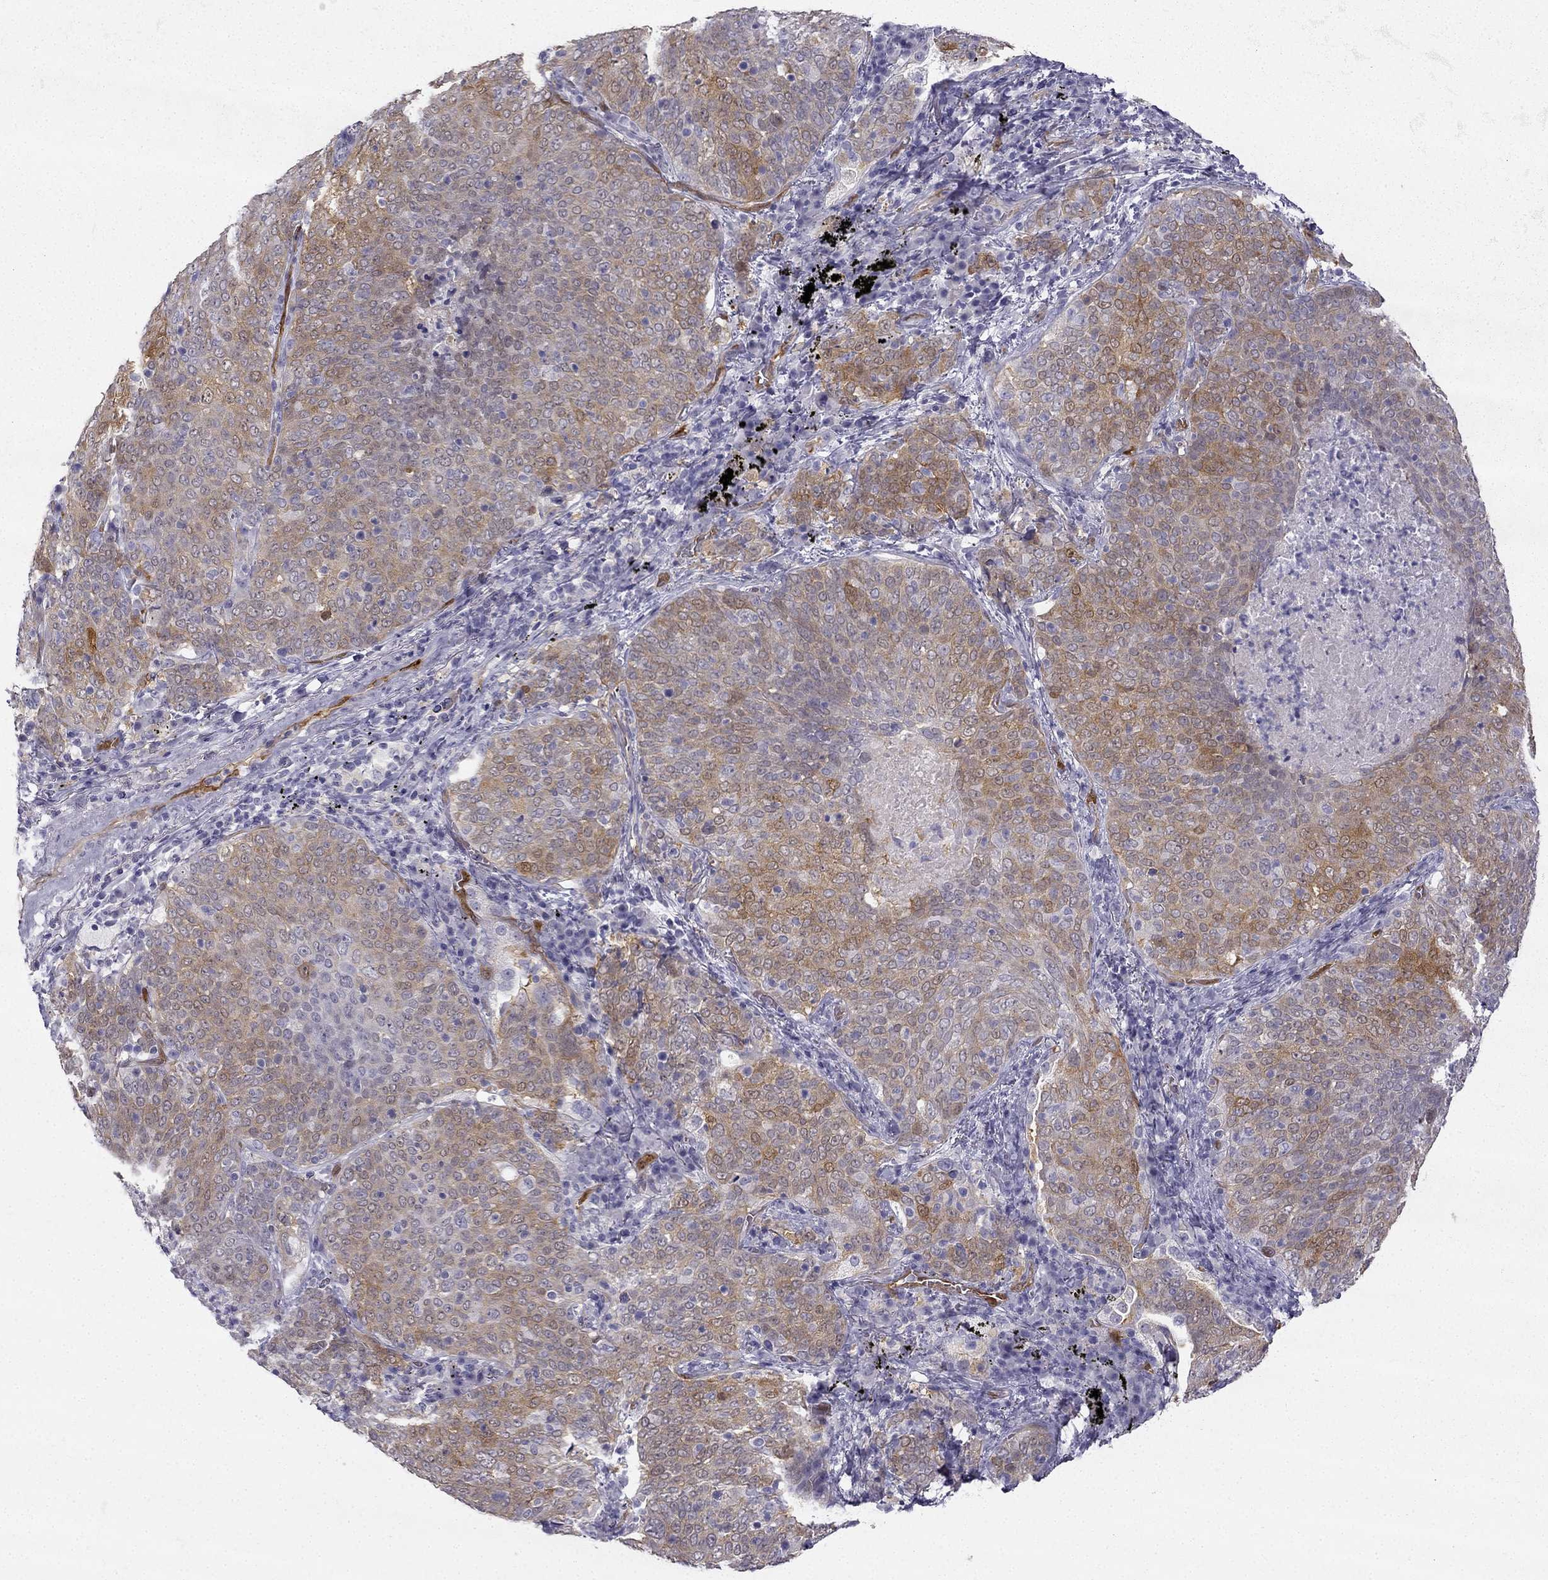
{"staining": {"intensity": "moderate", "quantity": "<25%", "location": "cytoplasmic/membranous"}, "tissue": "lung cancer", "cell_type": "Tumor cells", "image_type": "cancer", "snomed": [{"axis": "morphology", "description": "Squamous cell carcinoma, NOS"}, {"axis": "topography", "description": "Lung"}], "caption": "Protein staining of lung cancer (squamous cell carcinoma) tissue displays moderate cytoplasmic/membranous positivity in approximately <25% of tumor cells. The staining was performed using DAB (3,3'-diaminobenzidine), with brown indicating positive protein expression. Nuclei are stained blue with hematoxylin.", "gene": "NQO1", "patient": {"sex": "male", "age": 82}}